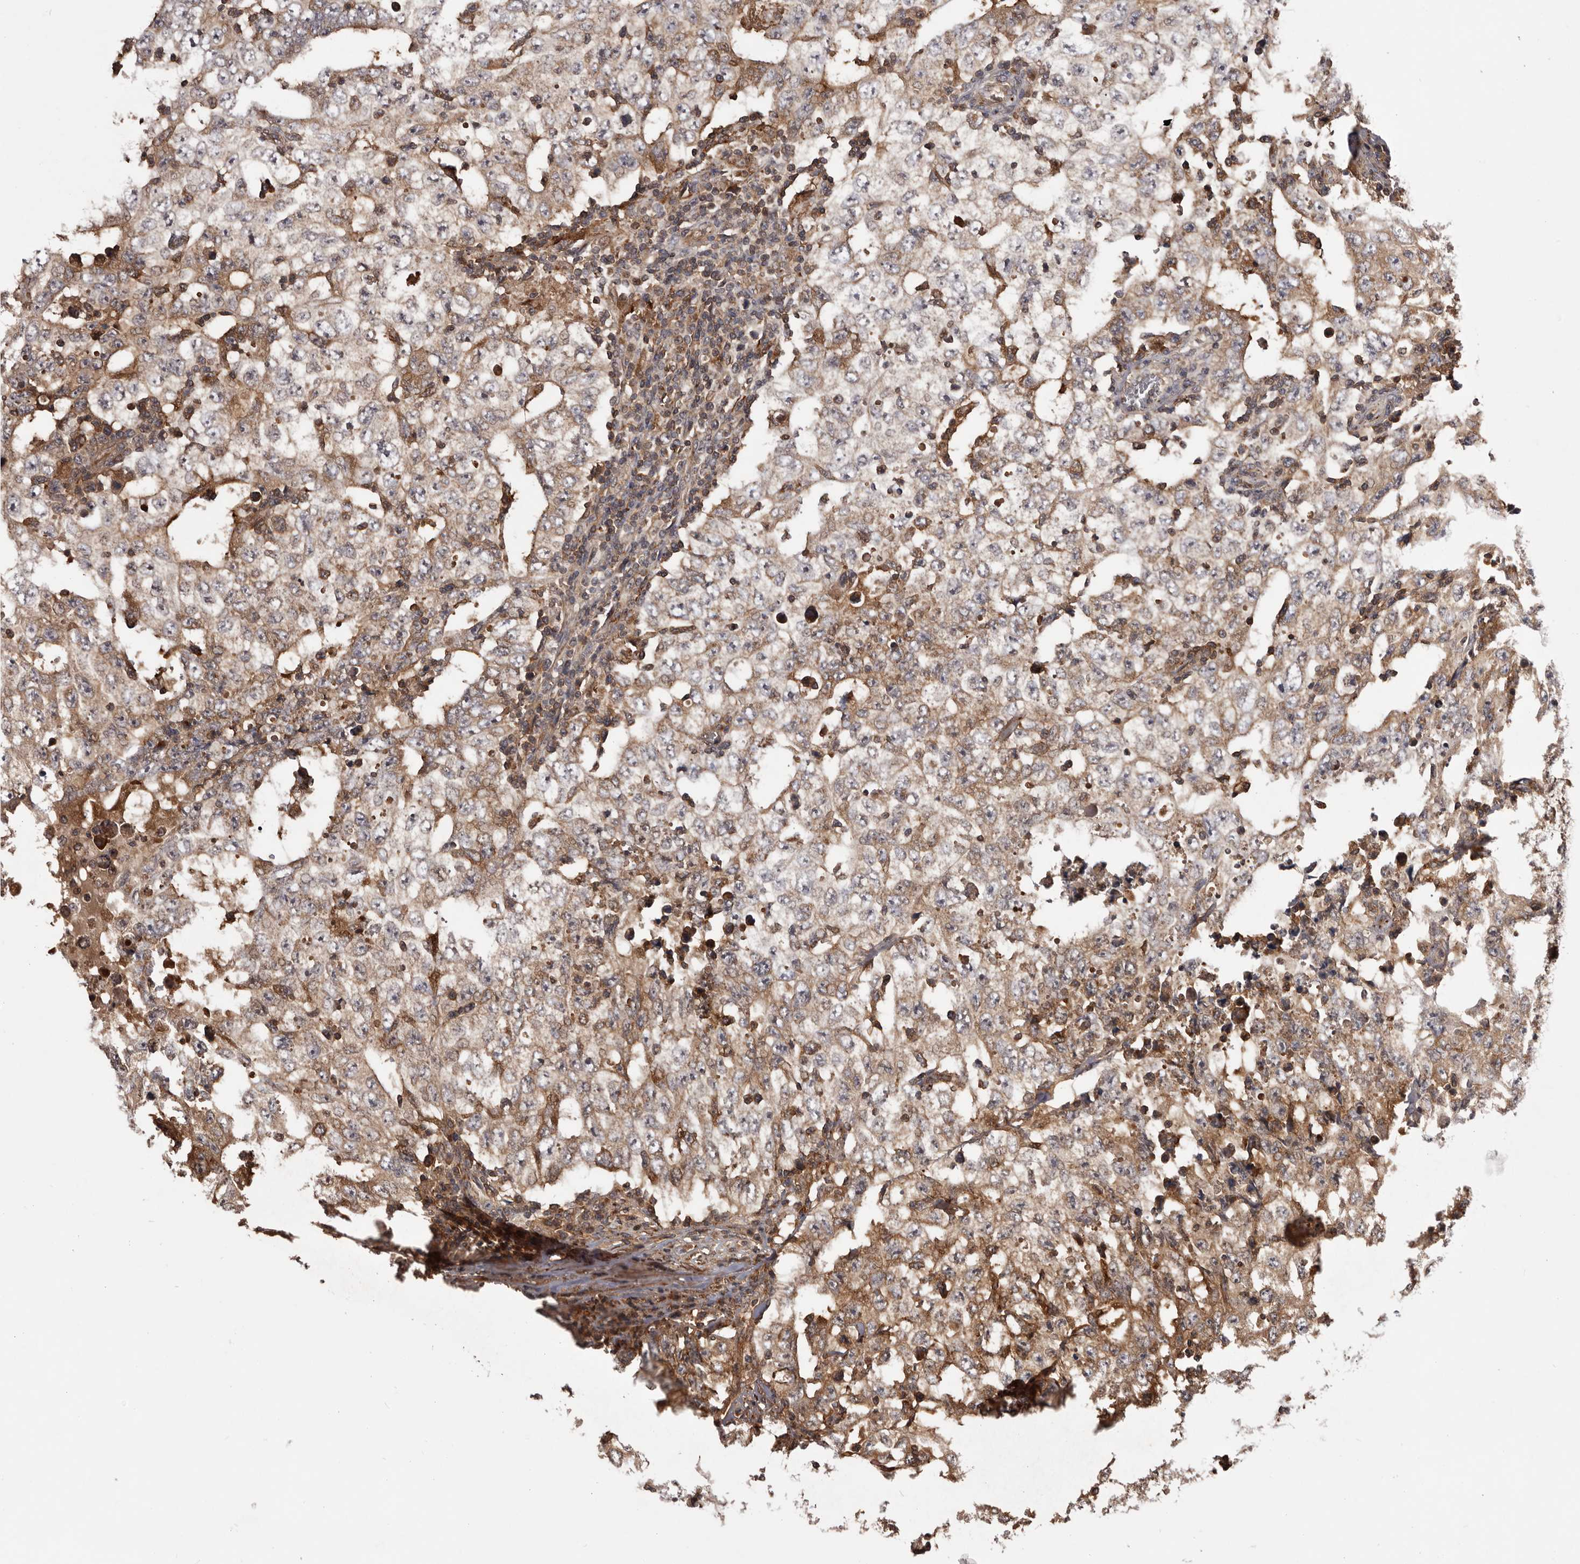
{"staining": {"intensity": "moderate", "quantity": ">75%", "location": "cytoplasmic/membranous"}, "tissue": "testis cancer", "cell_type": "Tumor cells", "image_type": "cancer", "snomed": [{"axis": "morphology", "description": "Carcinoma, Embryonal, NOS"}, {"axis": "topography", "description": "Testis"}], "caption": "High-power microscopy captured an immunohistochemistry (IHC) micrograph of testis cancer, revealing moderate cytoplasmic/membranous staining in about >75% of tumor cells. (IHC, brightfield microscopy, high magnification).", "gene": "SLC22A3", "patient": {"sex": "male", "age": 26}}